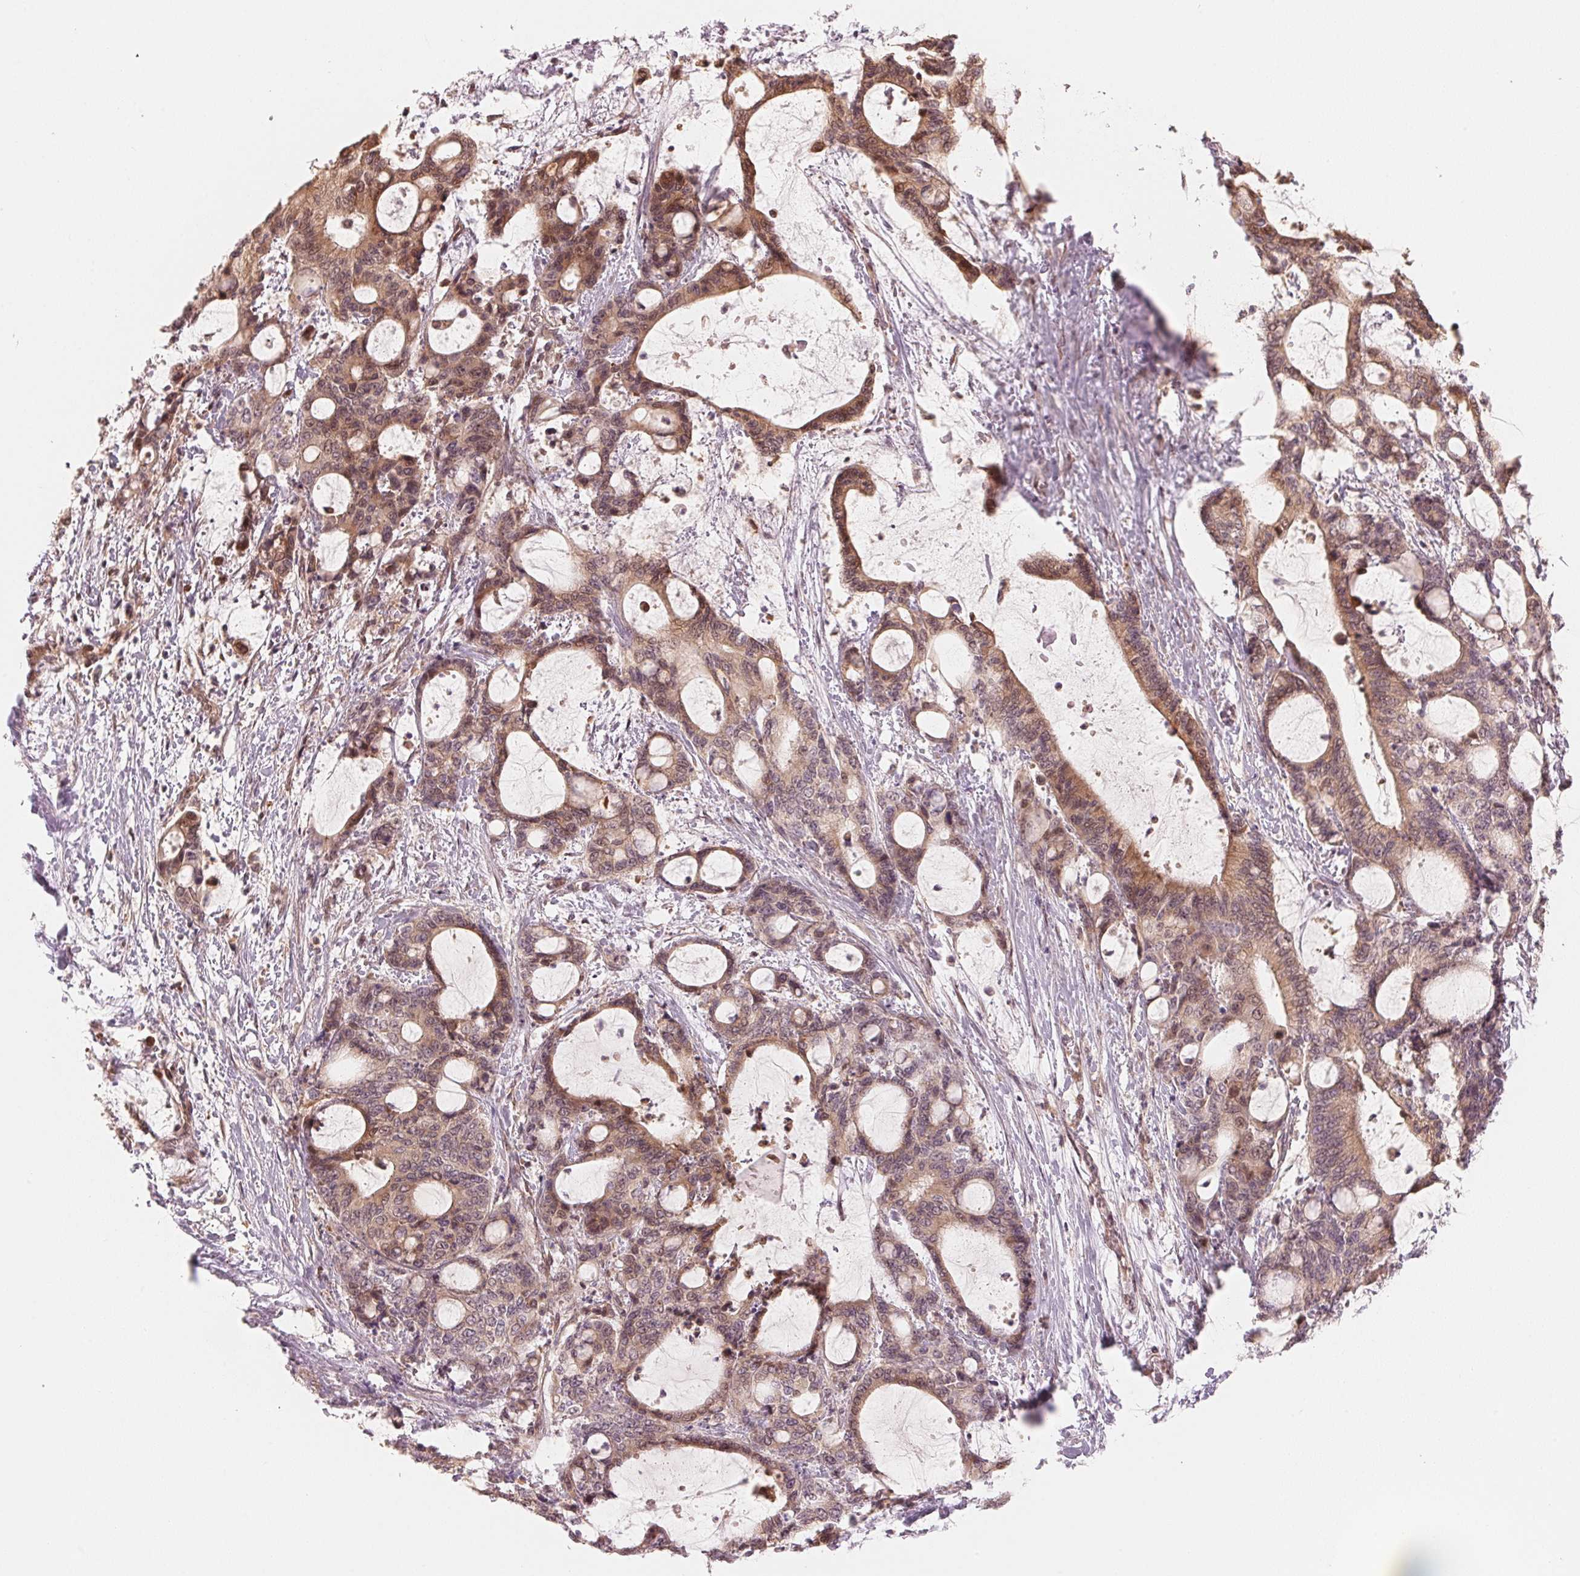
{"staining": {"intensity": "moderate", "quantity": ">75%", "location": "cytoplasmic/membranous"}, "tissue": "liver cancer", "cell_type": "Tumor cells", "image_type": "cancer", "snomed": [{"axis": "morphology", "description": "Normal tissue, NOS"}, {"axis": "morphology", "description": "Cholangiocarcinoma"}, {"axis": "topography", "description": "Liver"}, {"axis": "topography", "description": "Peripheral nerve tissue"}], "caption": "Liver cancer (cholangiocarcinoma) stained for a protein shows moderate cytoplasmic/membranous positivity in tumor cells.", "gene": "PRKN", "patient": {"sex": "female", "age": 73}}